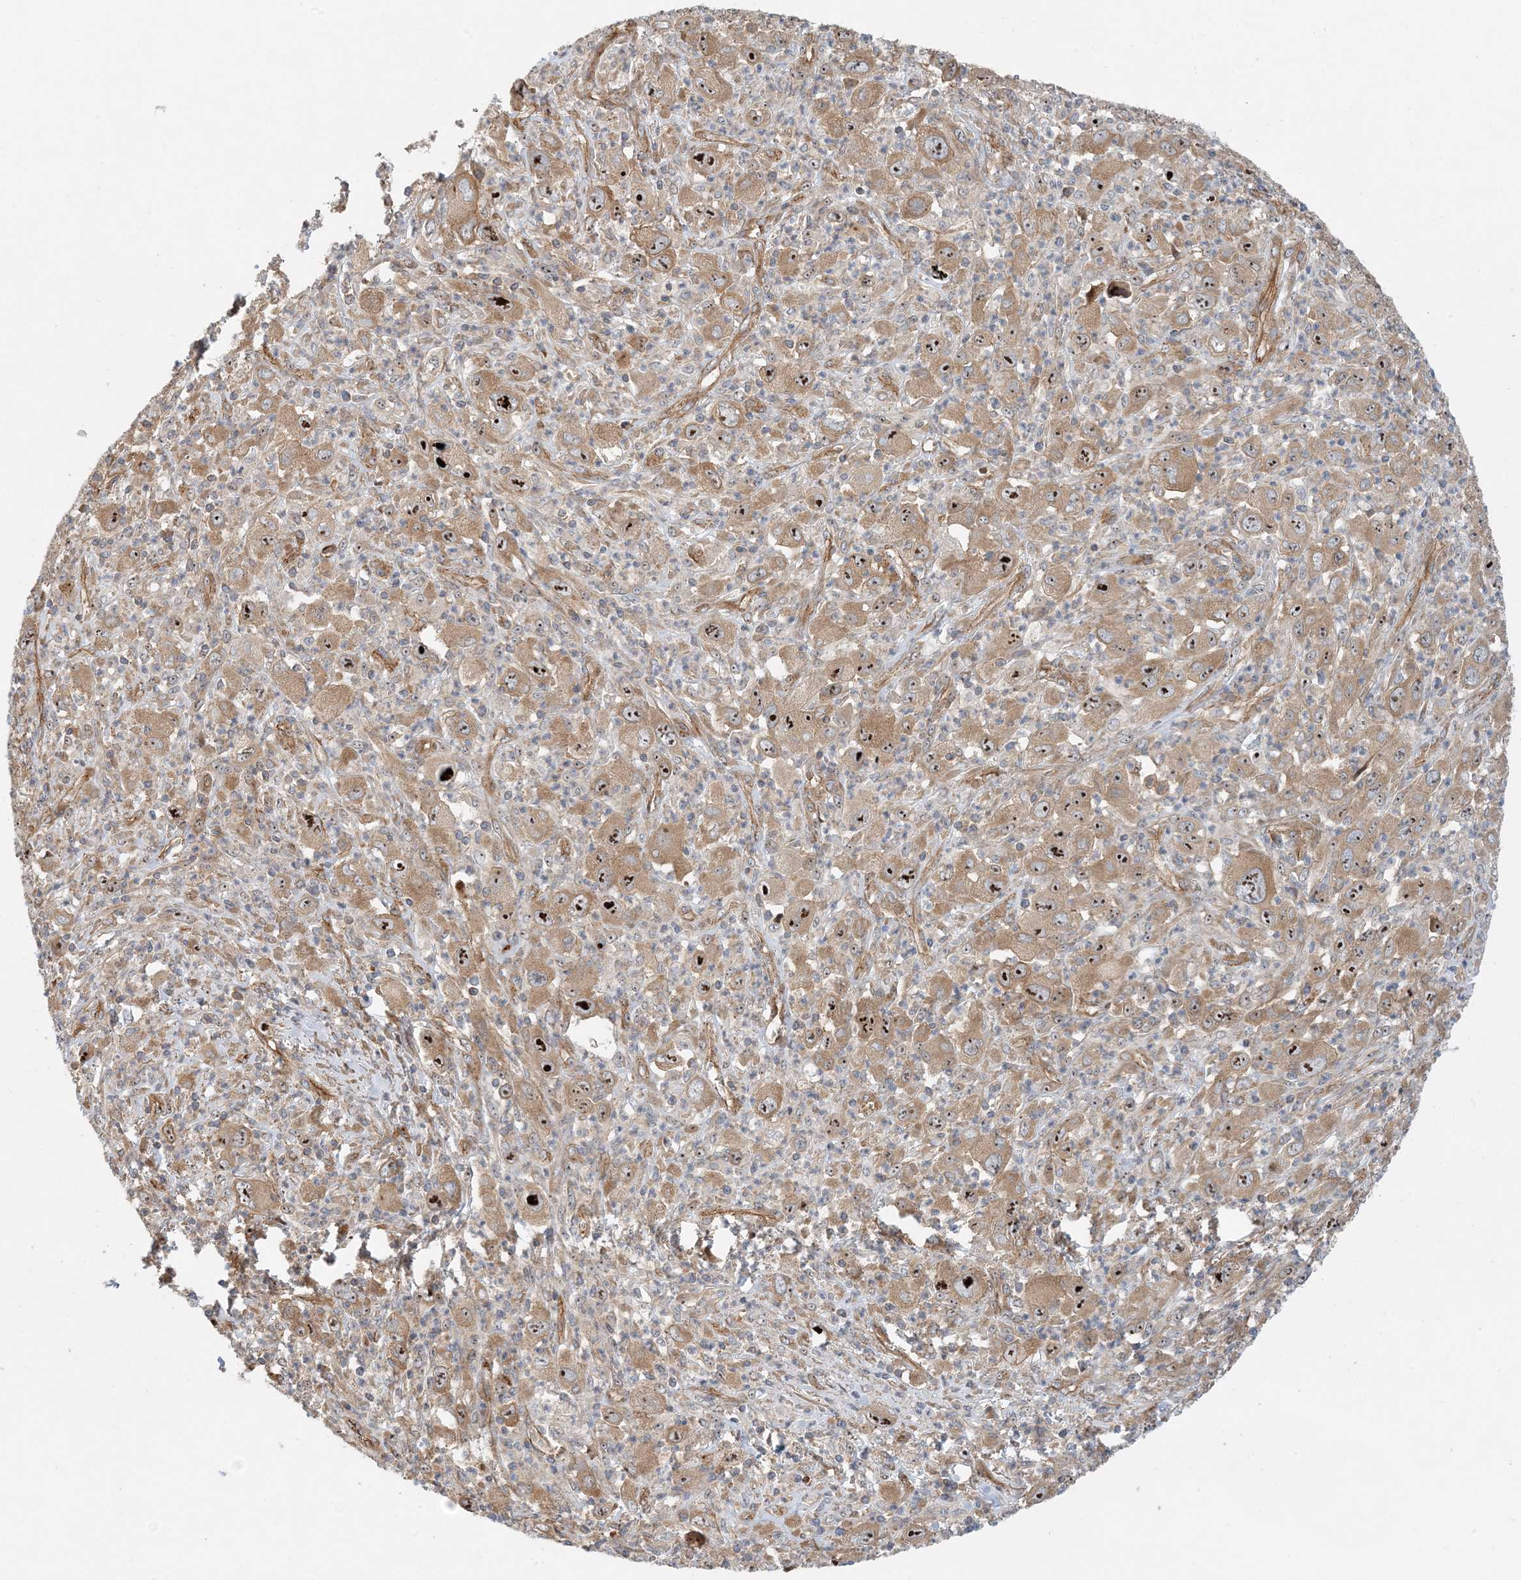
{"staining": {"intensity": "moderate", "quantity": ">75%", "location": "cytoplasmic/membranous,nuclear"}, "tissue": "melanoma", "cell_type": "Tumor cells", "image_type": "cancer", "snomed": [{"axis": "morphology", "description": "Malignant melanoma, Metastatic site"}, {"axis": "topography", "description": "Skin"}], "caption": "Protein staining shows moderate cytoplasmic/membranous and nuclear positivity in about >75% of tumor cells in melanoma.", "gene": "MYL5", "patient": {"sex": "female", "age": 56}}